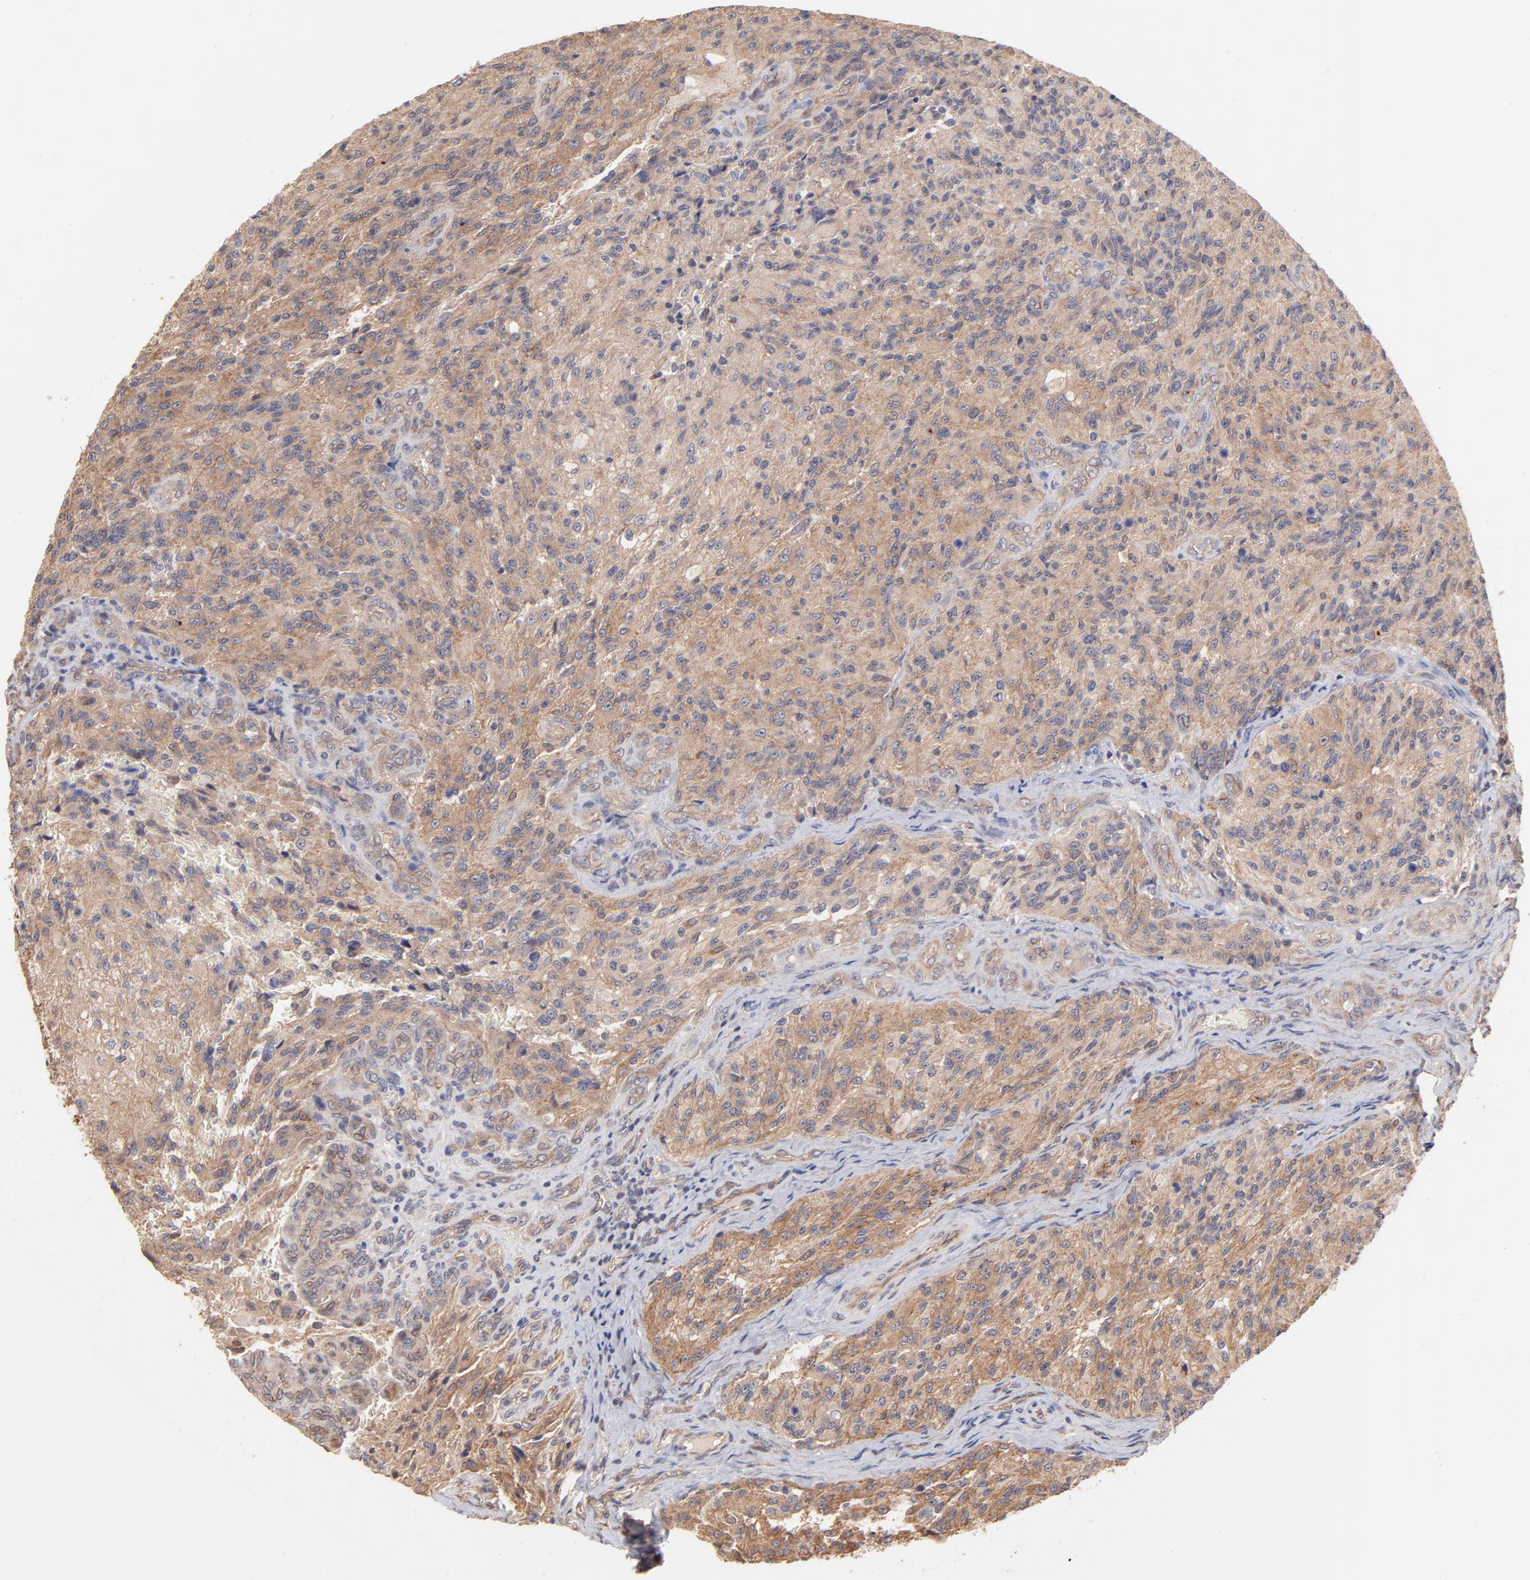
{"staining": {"intensity": "moderate", "quantity": ">75%", "location": "cytoplasmic/membranous"}, "tissue": "glioma", "cell_type": "Tumor cells", "image_type": "cancer", "snomed": [{"axis": "morphology", "description": "Normal tissue, NOS"}, {"axis": "morphology", "description": "Glioma, malignant, High grade"}, {"axis": "topography", "description": "Cerebral cortex"}], "caption": "The immunohistochemical stain highlights moderate cytoplasmic/membranous expression in tumor cells of malignant glioma (high-grade) tissue. (DAB (3,3'-diaminobenzidine) IHC, brown staining for protein, blue staining for nuclei).", "gene": "STAP2", "patient": {"sex": "male", "age": 56}}